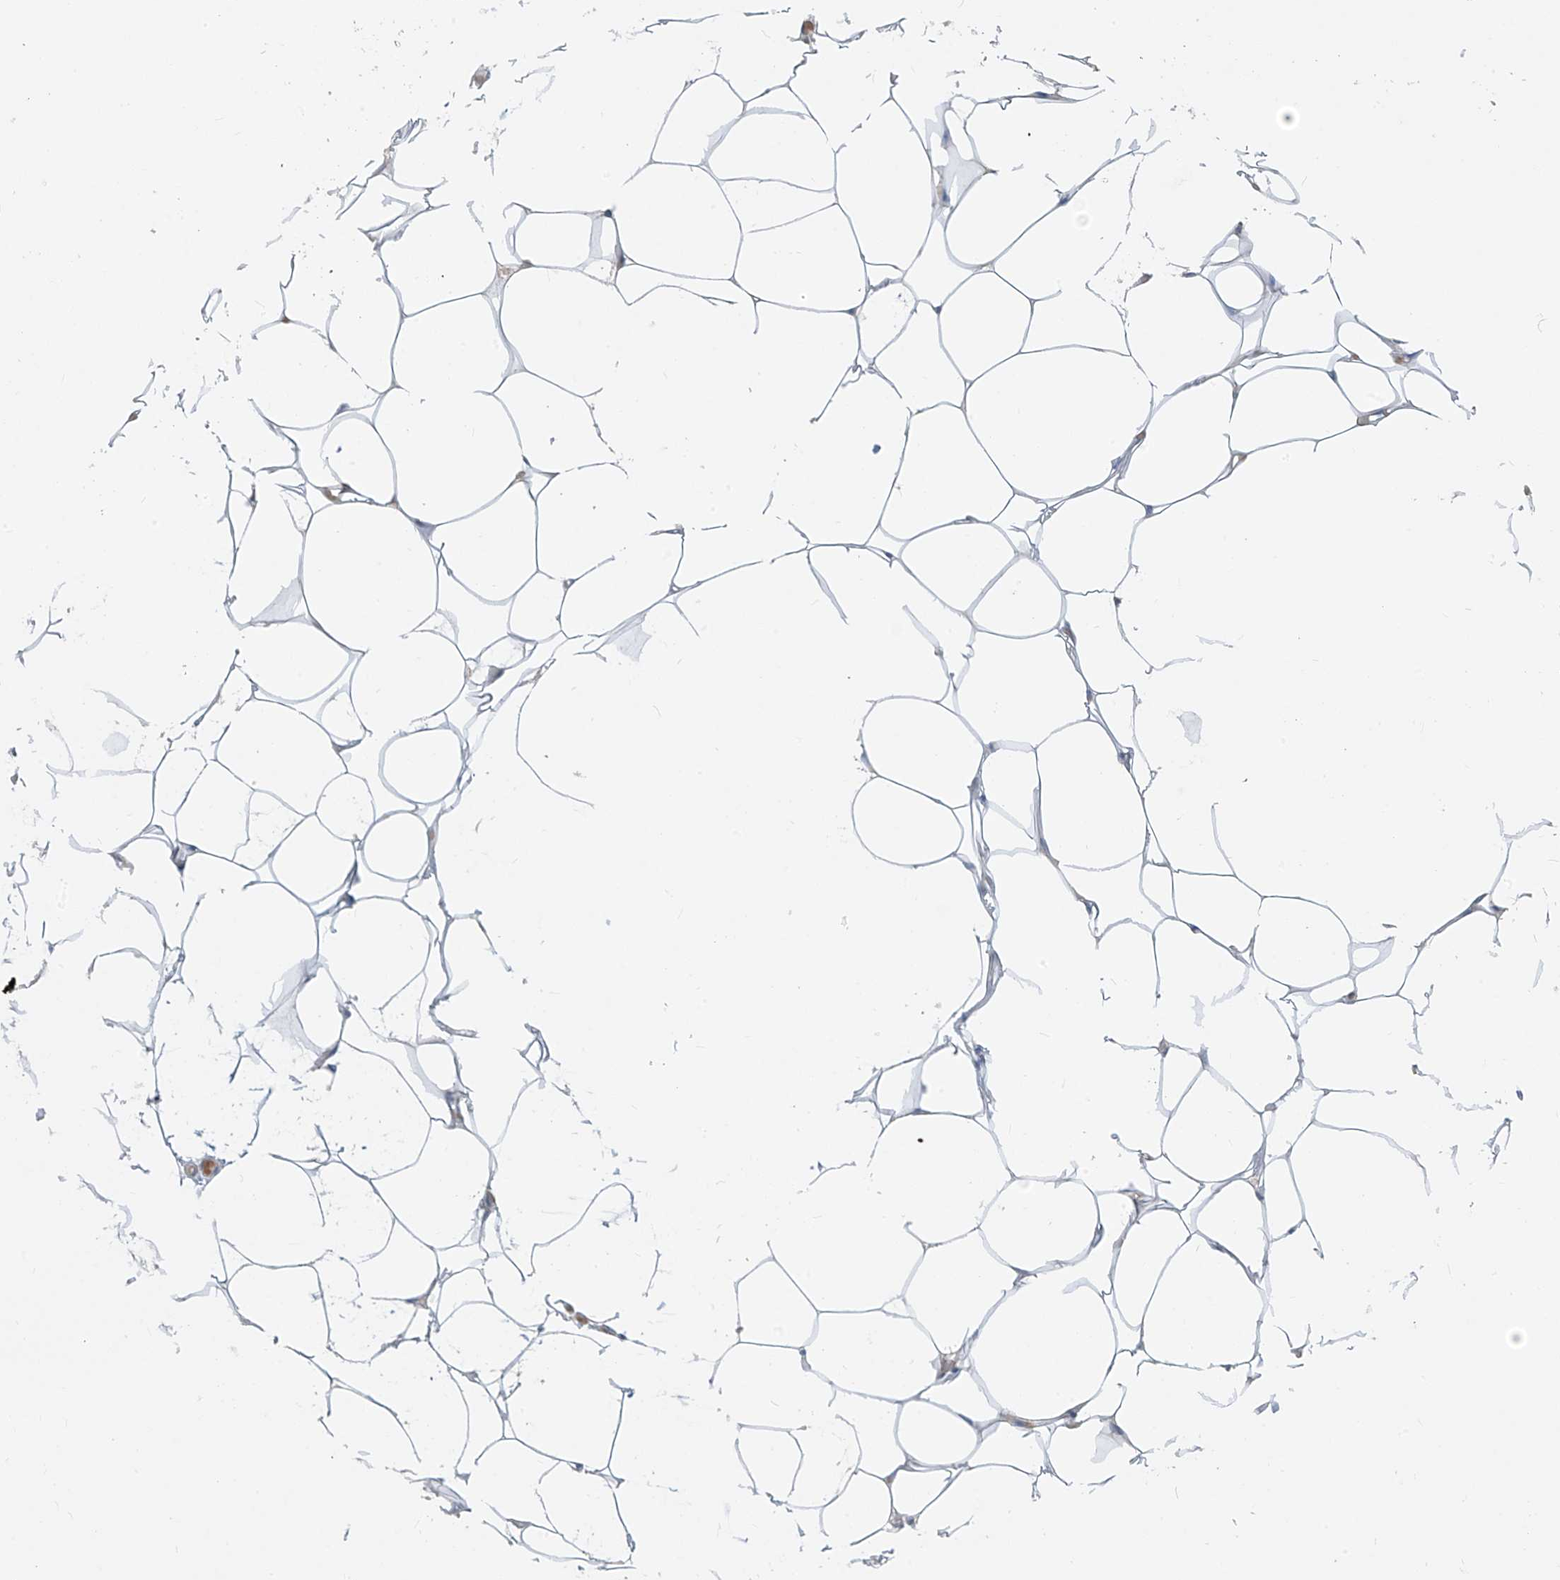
{"staining": {"intensity": "negative", "quantity": "none", "location": "none"}, "tissue": "adipose tissue", "cell_type": "Adipocytes", "image_type": "normal", "snomed": [{"axis": "morphology", "description": "Normal tissue, NOS"}, {"axis": "topography", "description": "Breast"}], "caption": "High magnification brightfield microscopy of unremarkable adipose tissue stained with DAB (3,3'-diaminobenzidine) (brown) and counterstained with hematoxylin (blue): adipocytes show no significant staining.", "gene": "DGKQ", "patient": {"sex": "female", "age": 23}}